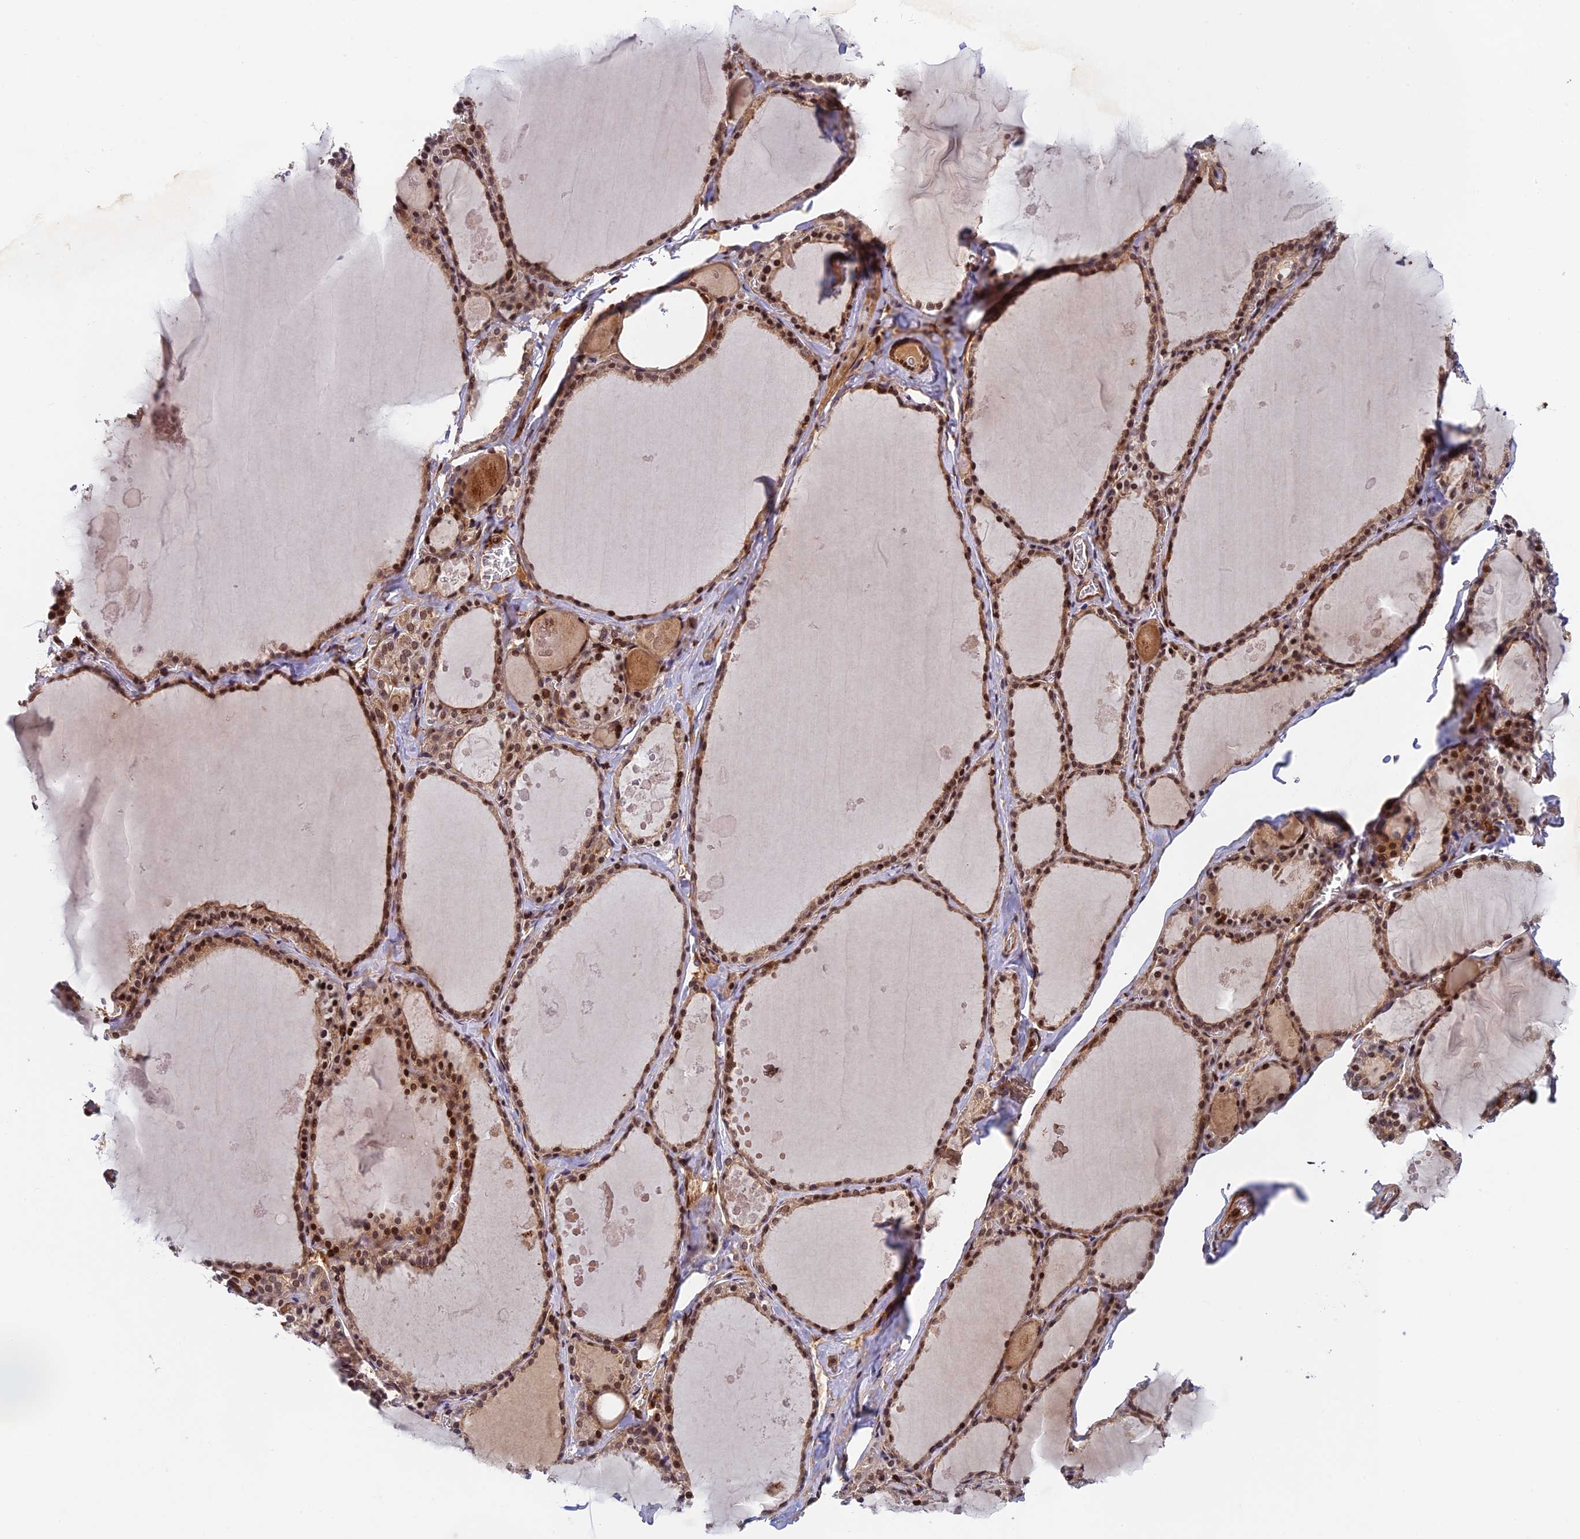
{"staining": {"intensity": "moderate", "quantity": ">75%", "location": "cytoplasmic/membranous,nuclear"}, "tissue": "thyroid gland", "cell_type": "Glandular cells", "image_type": "normal", "snomed": [{"axis": "morphology", "description": "Normal tissue, NOS"}, {"axis": "topography", "description": "Thyroid gland"}], "caption": "Protein staining of normal thyroid gland shows moderate cytoplasmic/membranous,nuclear staining in about >75% of glandular cells.", "gene": "OSBPL1A", "patient": {"sex": "male", "age": 56}}